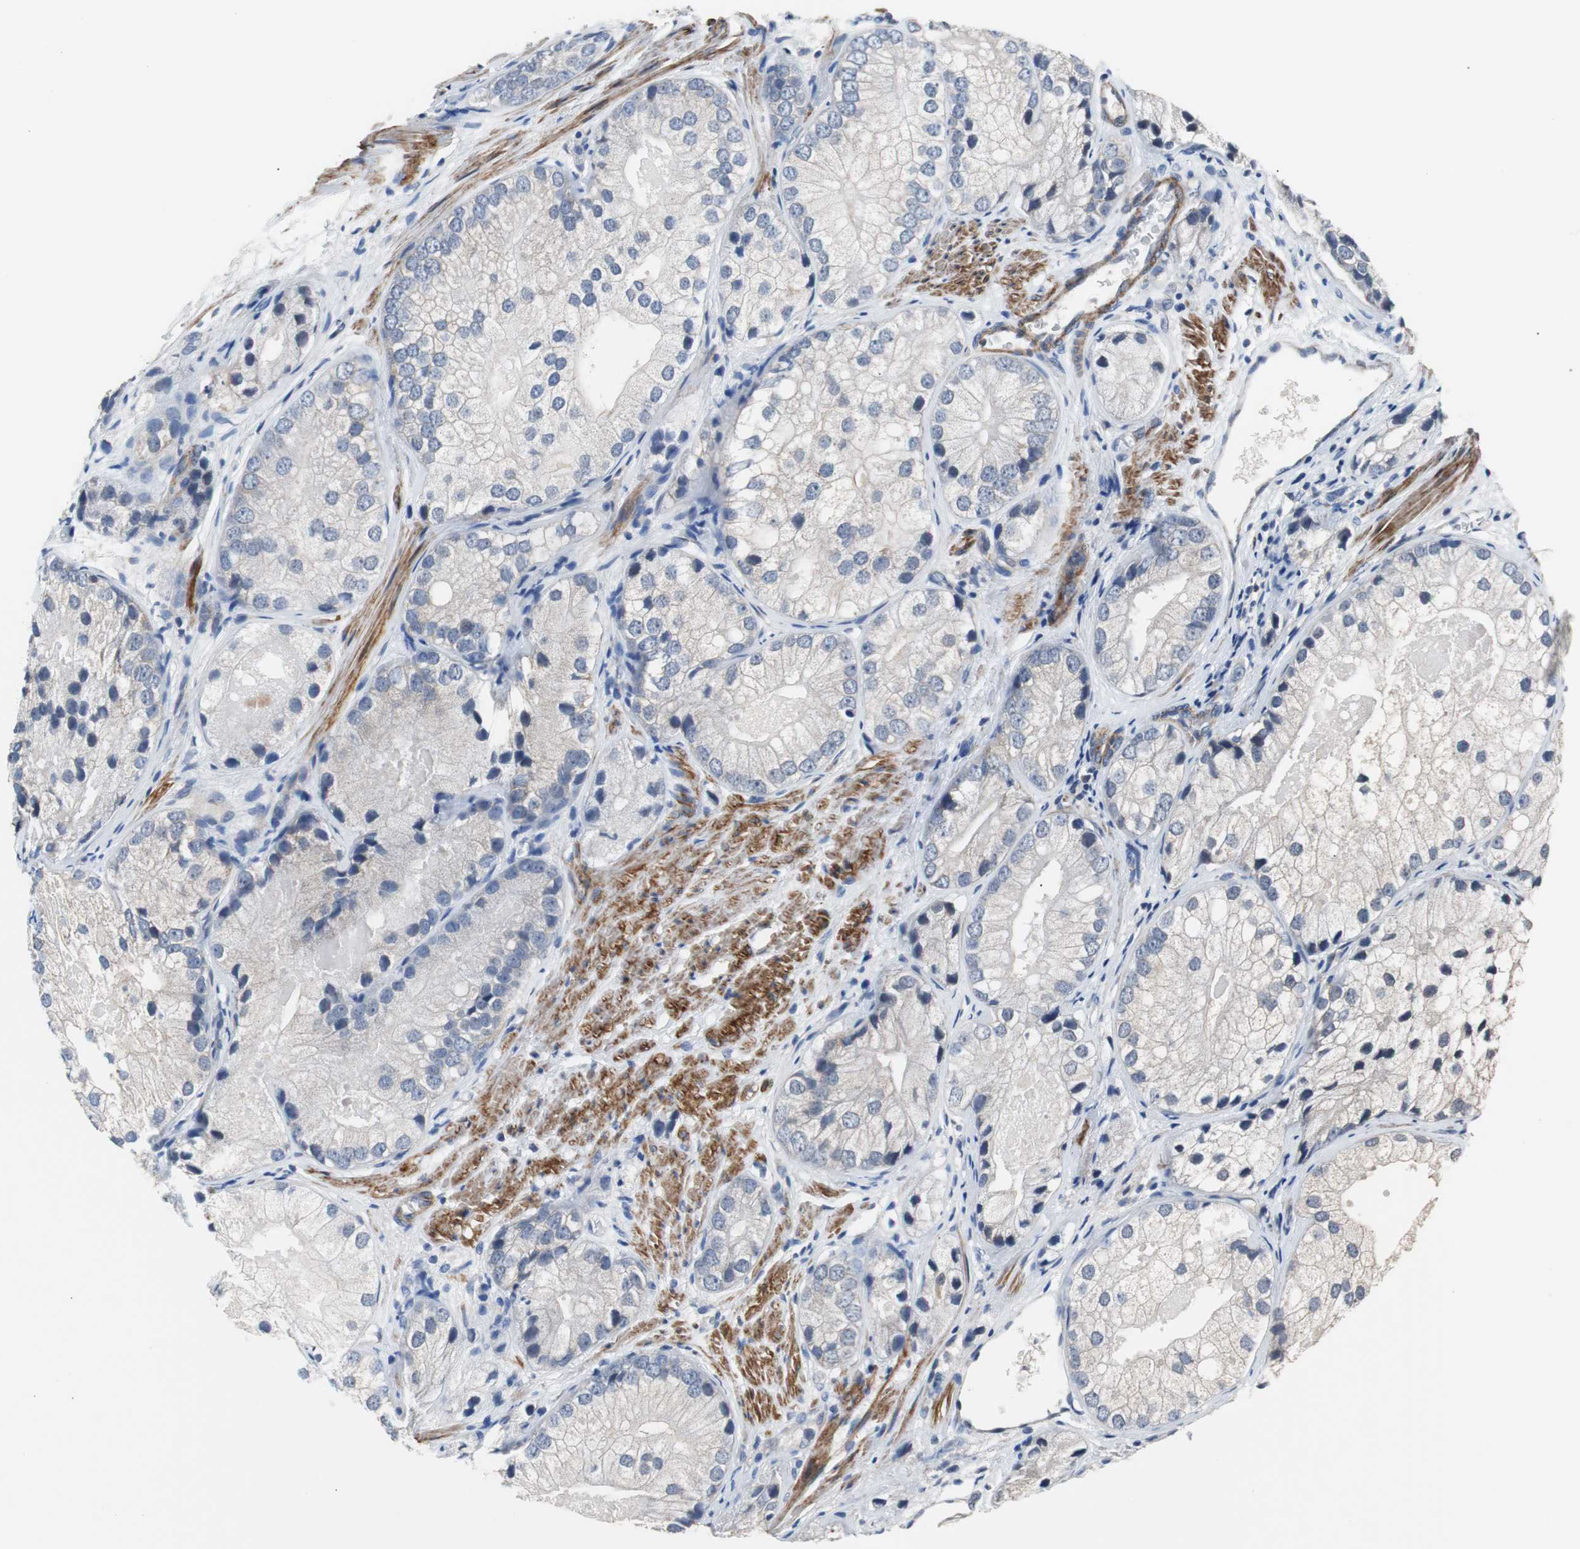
{"staining": {"intensity": "negative", "quantity": "none", "location": "none"}, "tissue": "prostate cancer", "cell_type": "Tumor cells", "image_type": "cancer", "snomed": [{"axis": "morphology", "description": "Adenocarcinoma, Low grade"}, {"axis": "topography", "description": "Prostate"}], "caption": "DAB (3,3'-diaminobenzidine) immunohistochemical staining of low-grade adenocarcinoma (prostate) exhibits no significant expression in tumor cells.", "gene": "PITRM1", "patient": {"sex": "male", "age": 69}}